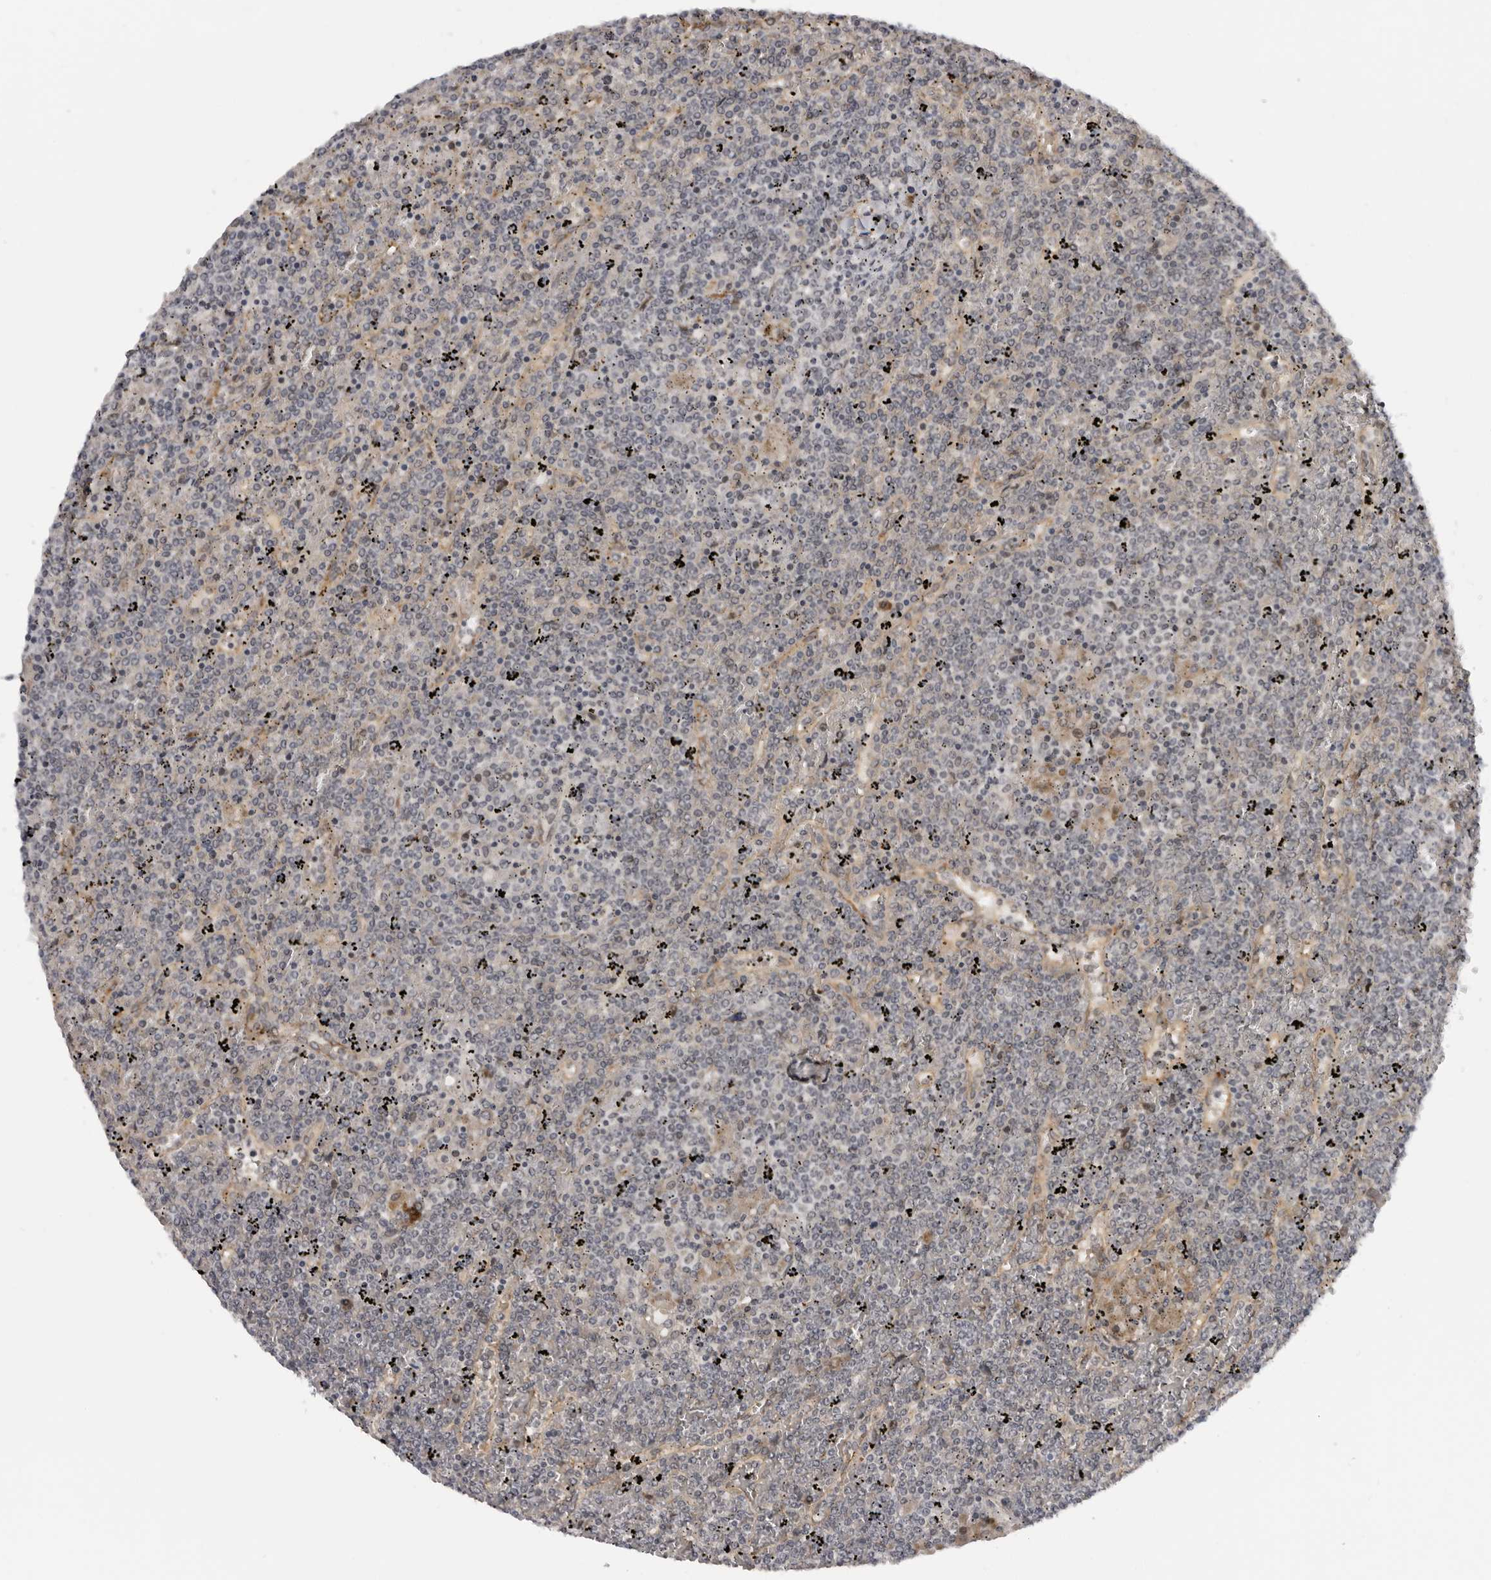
{"staining": {"intensity": "weak", "quantity": "<25%", "location": "nuclear"}, "tissue": "lymphoma", "cell_type": "Tumor cells", "image_type": "cancer", "snomed": [{"axis": "morphology", "description": "Malignant lymphoma, non-Hodgkin's type, Low grade"}, {"axis": "topography", "description": "Spleen"}], "caption": "Low-grade malignant lymphoma, non-Hodgkin's type stained for a protein using immunohistochemistry shows no staining tumor cells.", "gene": "ALPK2", "patient": {"sex": "female", "age": 19}}